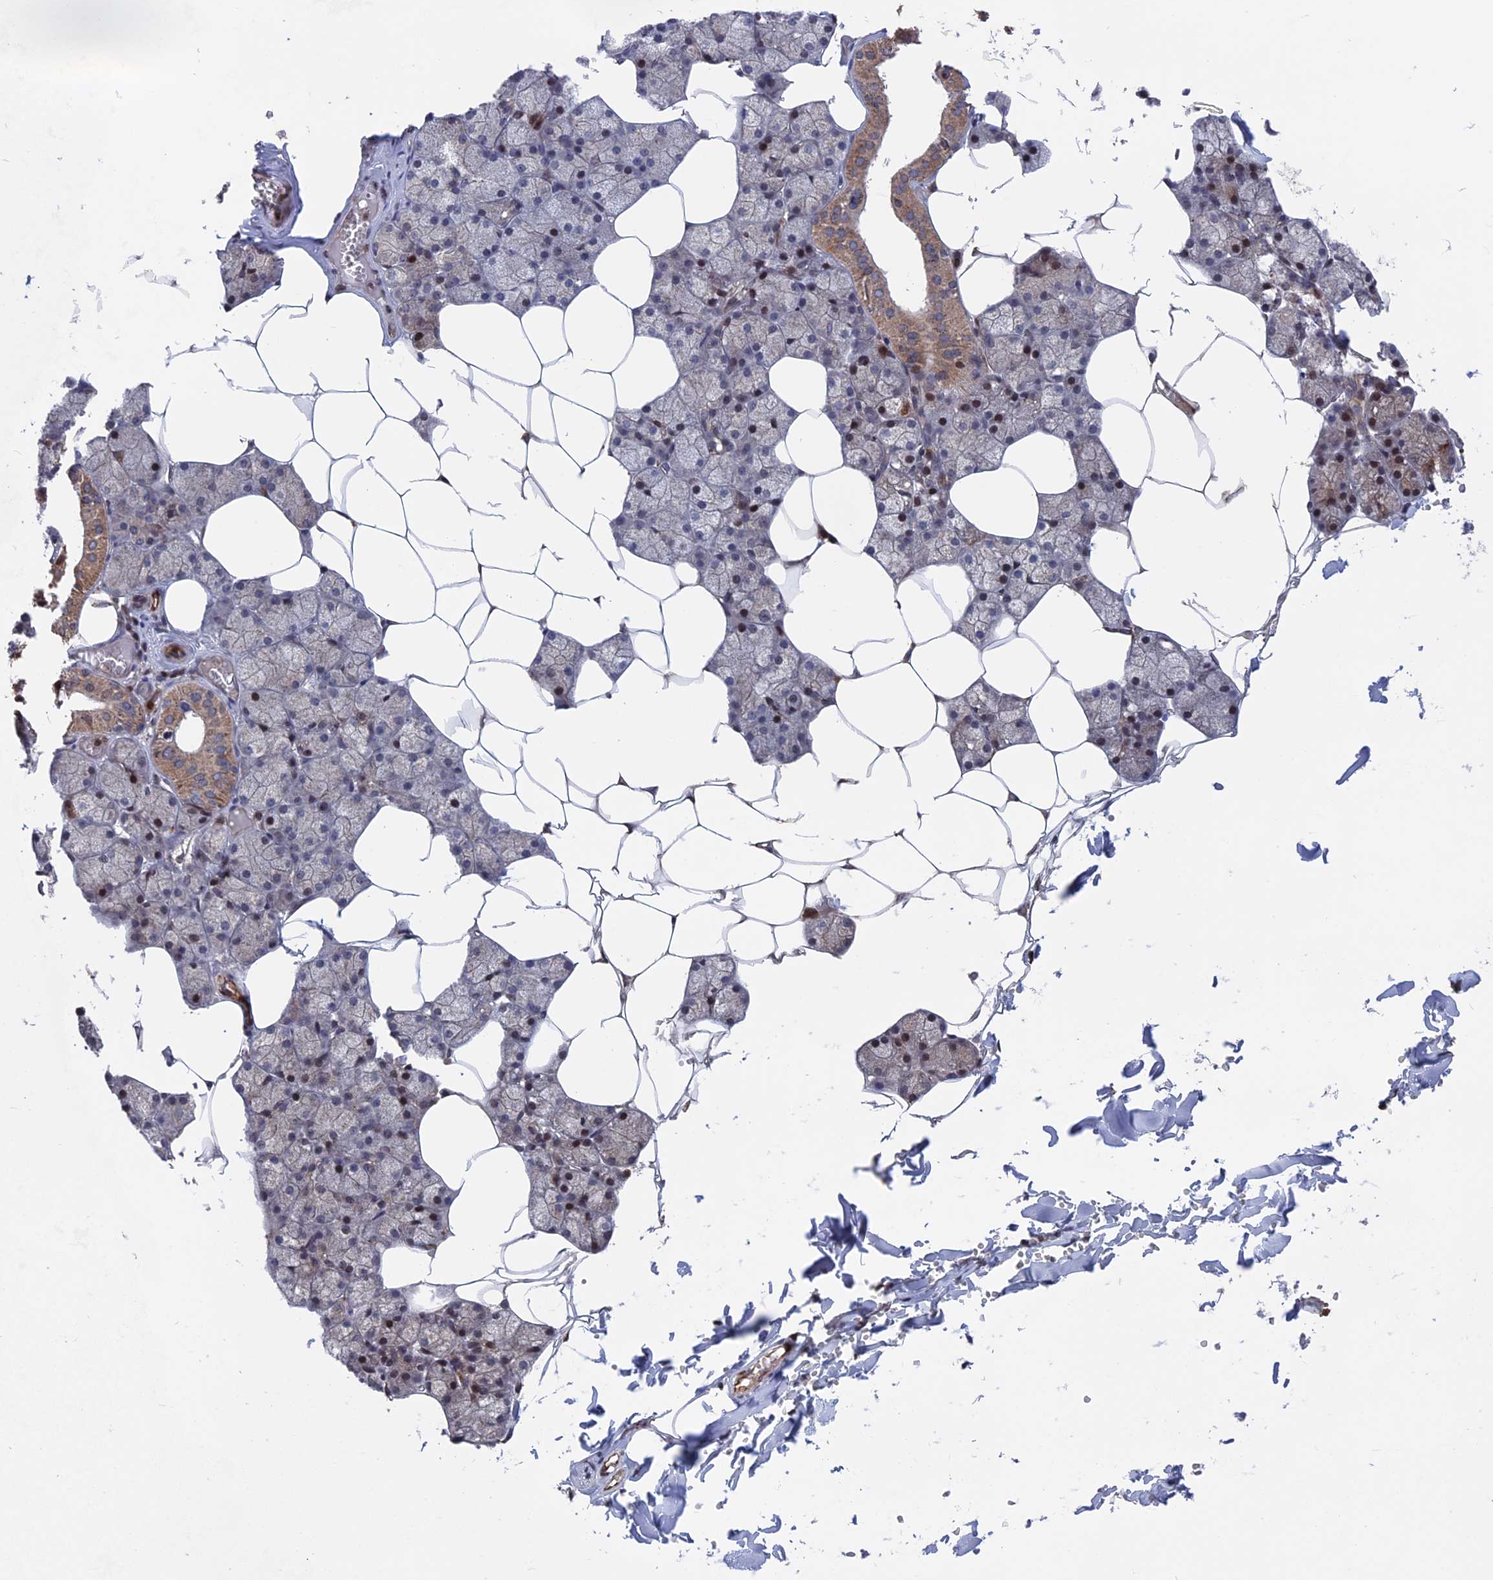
{"staining": {"intensity": "moderate", "quantity": "25%-75%", "location": "cytoplasmic/membranous"}, "tissue": "salivary gland", "cell_type": "Glandular cells", "image_type": "normal", "snomed": [{"axis": "morphology", "description": "Normal tissue, NOS"}, {"axis": "topography", "description": "Salivary gland"}], "caption": "This image demonstrates IHC staining of normal human salivary gland, with medium moderate cytoplasmic/membranous expression in approximately 25%-75% of glandular cells.", "gene": "PLA2G15", "patient": {"sex": "male", "age": 62}}